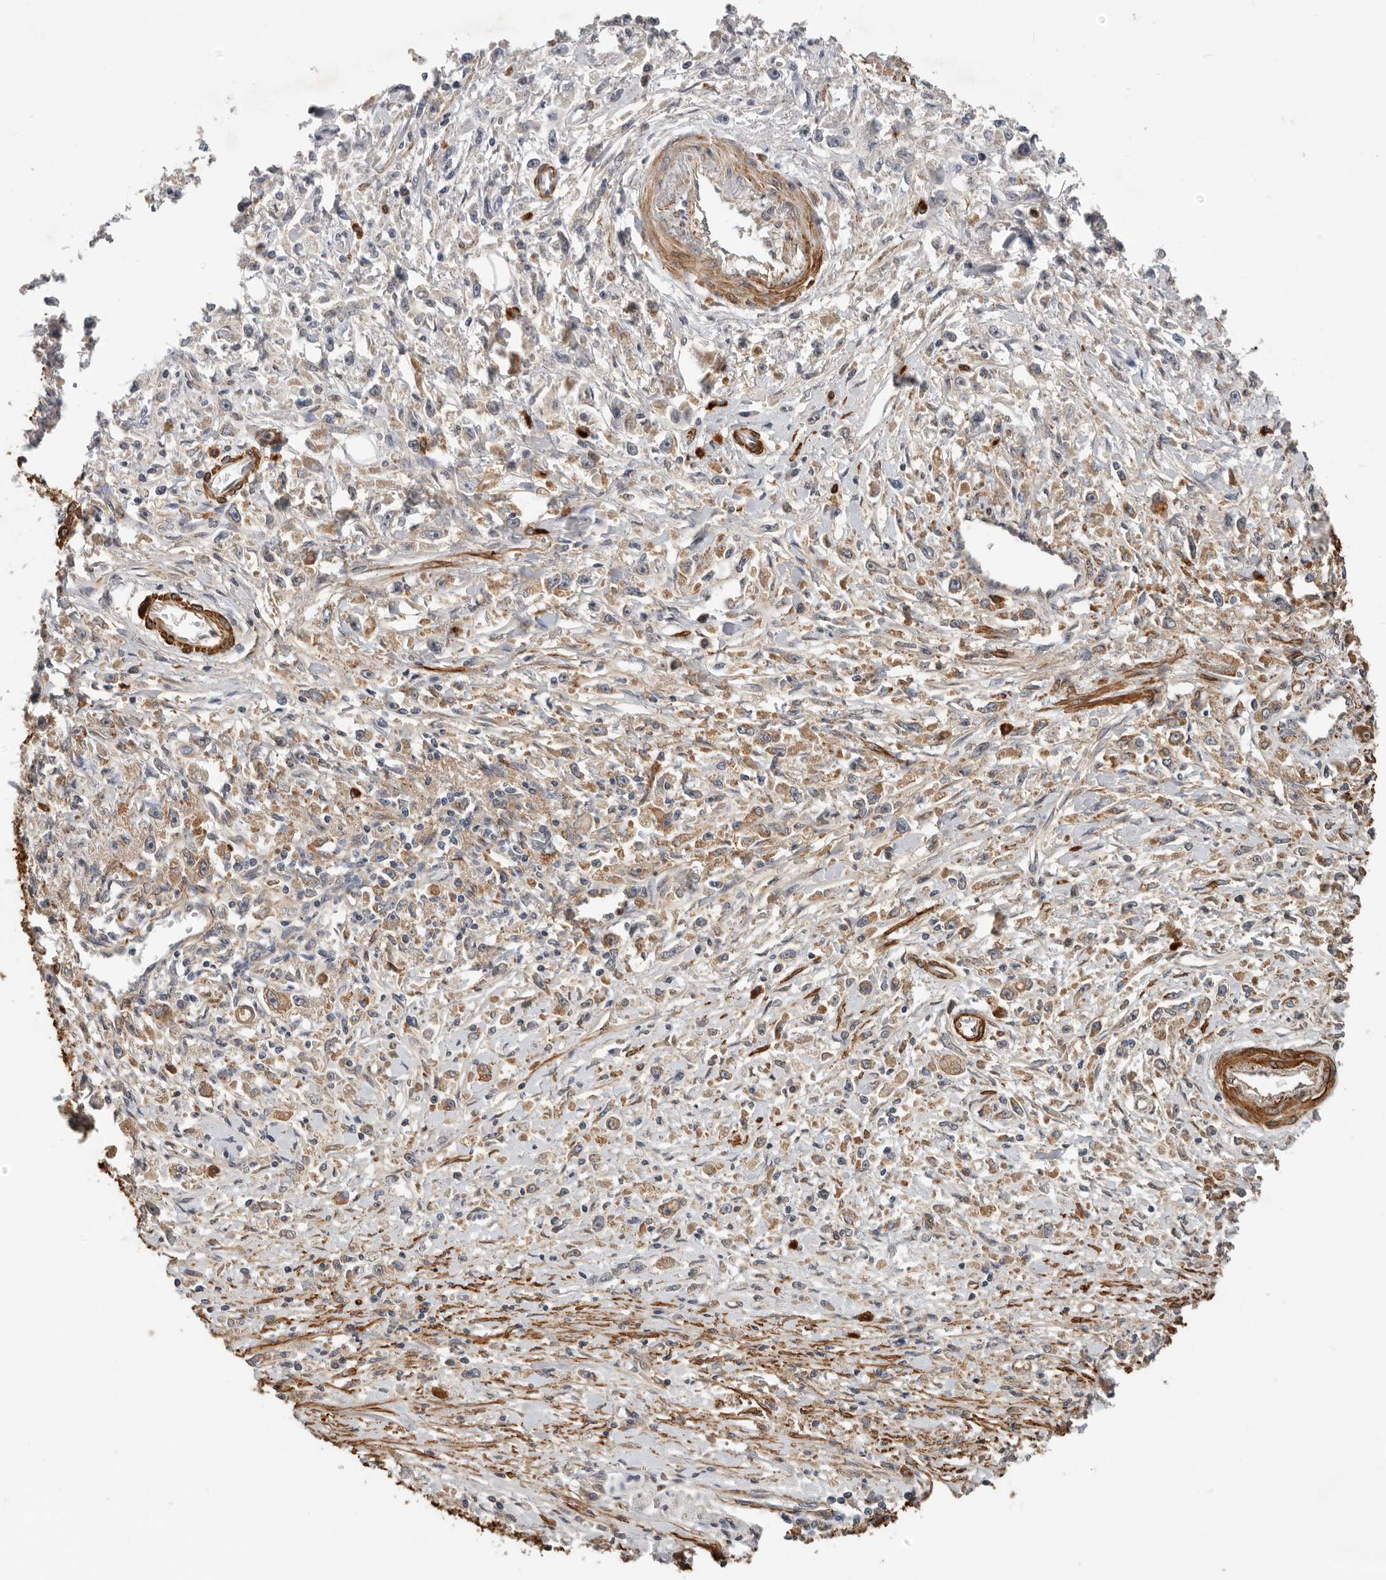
{"staining": {"intensity": "weak", "quantity": "25%-75%", "location": "cytoplasmic/membranous"}, "tissue": "stomach cancer", "cell_type": "Tumor cells", "image_type": "cancer", "snomed": [{"axis": "morphology", "description": "Adenocarcinoma, NOS"}, {"axis": "topography", "description": "Stomach"}], "caption": "Immunohistochemistry of human stomach cancer (adenocarcinoma) reveals low levels of weak cytoplasmic/membranous positivity in approximately 25%-75% of tumor cells.", "gene": "RNF157", "patient": {"sex": "female", "age": 59}}